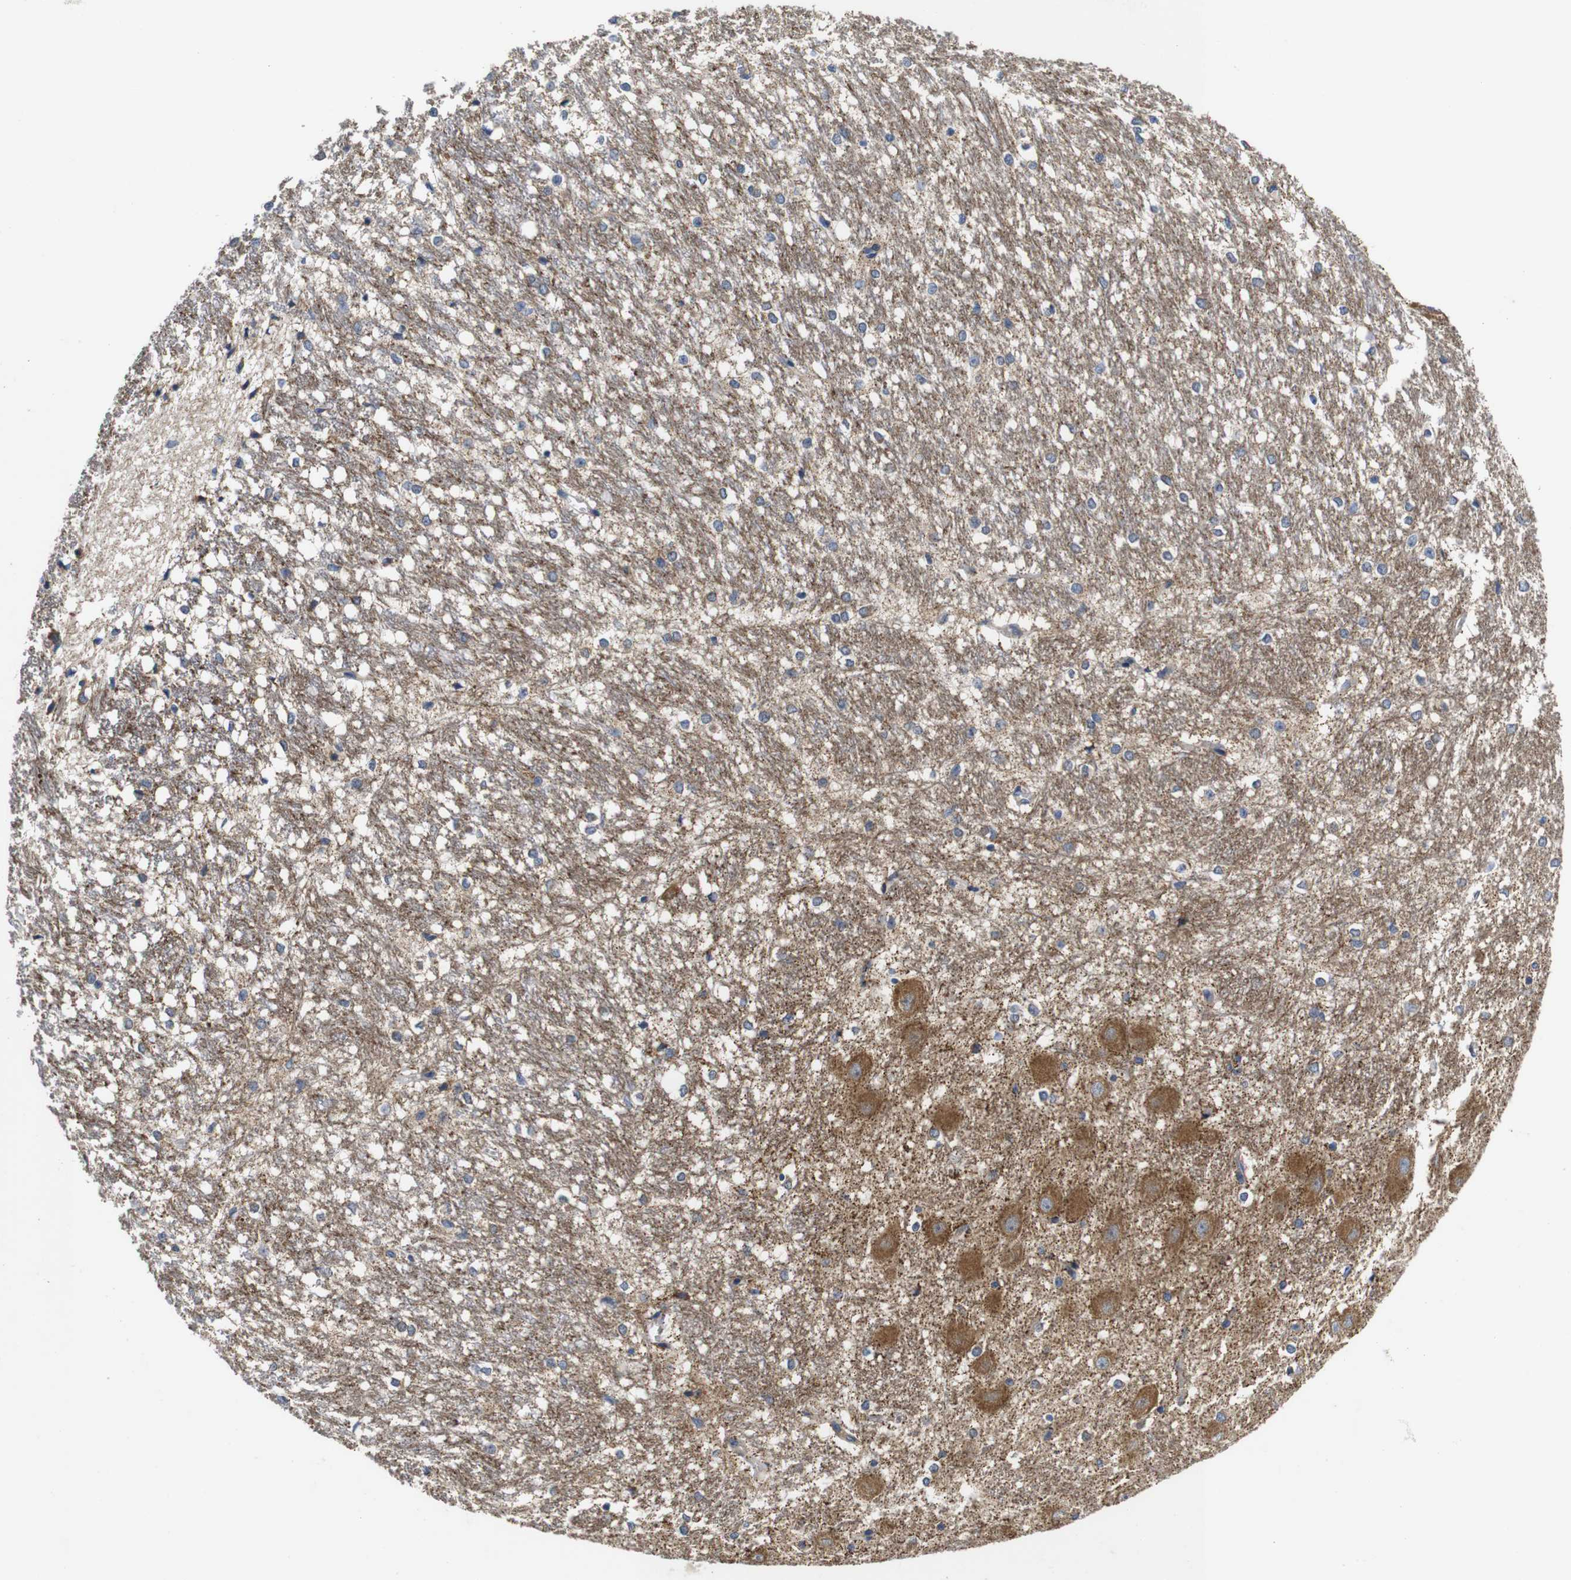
{"staining": {"intensity": "moderate", "quantity": "<25%", "location": "cytoplasmic/membranous"}, "tissue": "hippocampus", "cell_type": "Glial cells", "image_type": "normal", "snomed": [{"axis": "morphology", "description": "Normal tissue, NOS"}, {"axis": "topography", "description": "Hippocampus"}], "caption": "Moderate cytoplasmic/membranous staining for a protein is seen in approximately <25% of glial cells of unremarkable hippocampus using immunohistochemistry.", "gene": "MARCHF7", "patient": {"sex": "female", "age": 19}}